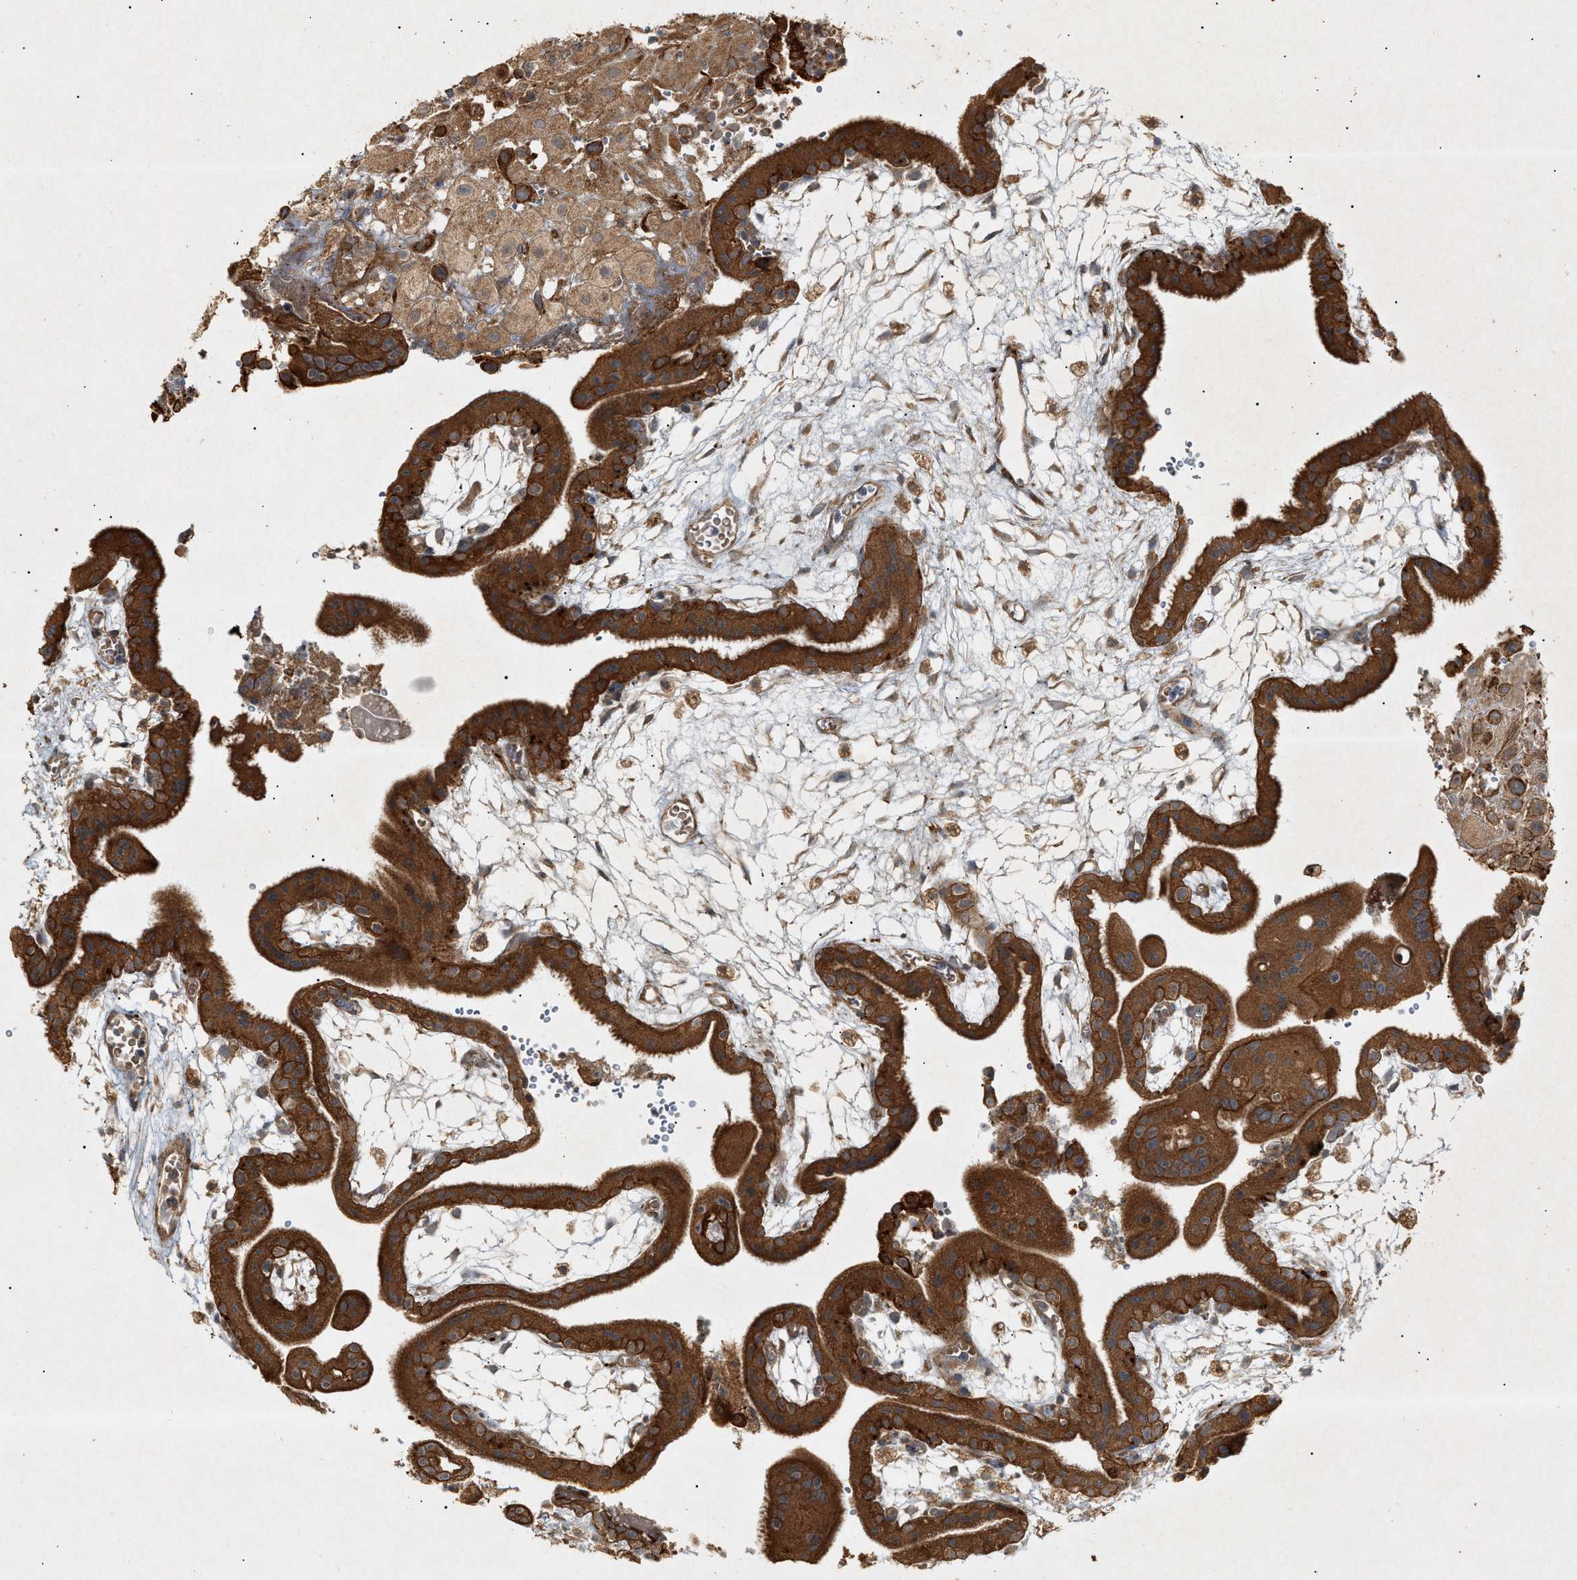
{"staining": {"intensity": "moderate", "quantity": ">75%", "location": "cytoplasmic/membranous"}, "tissue": "placenta", "cell_type": "Decidual cells", "image_type": "normal", "snomed": [{"axis": "morphology", "description": "Normal tissue, NOS"}, {"axis": "topography", "description": "Placenta"}], "caption": "A photomicrograph showing moderate cytoplasmic/membranous expression in about >75% of decidual cells in benign placenta, as visualized by brown immunohistochemical staining.", "gene": "MTCH1", "patient": {"sex": "female", "age": 18}}